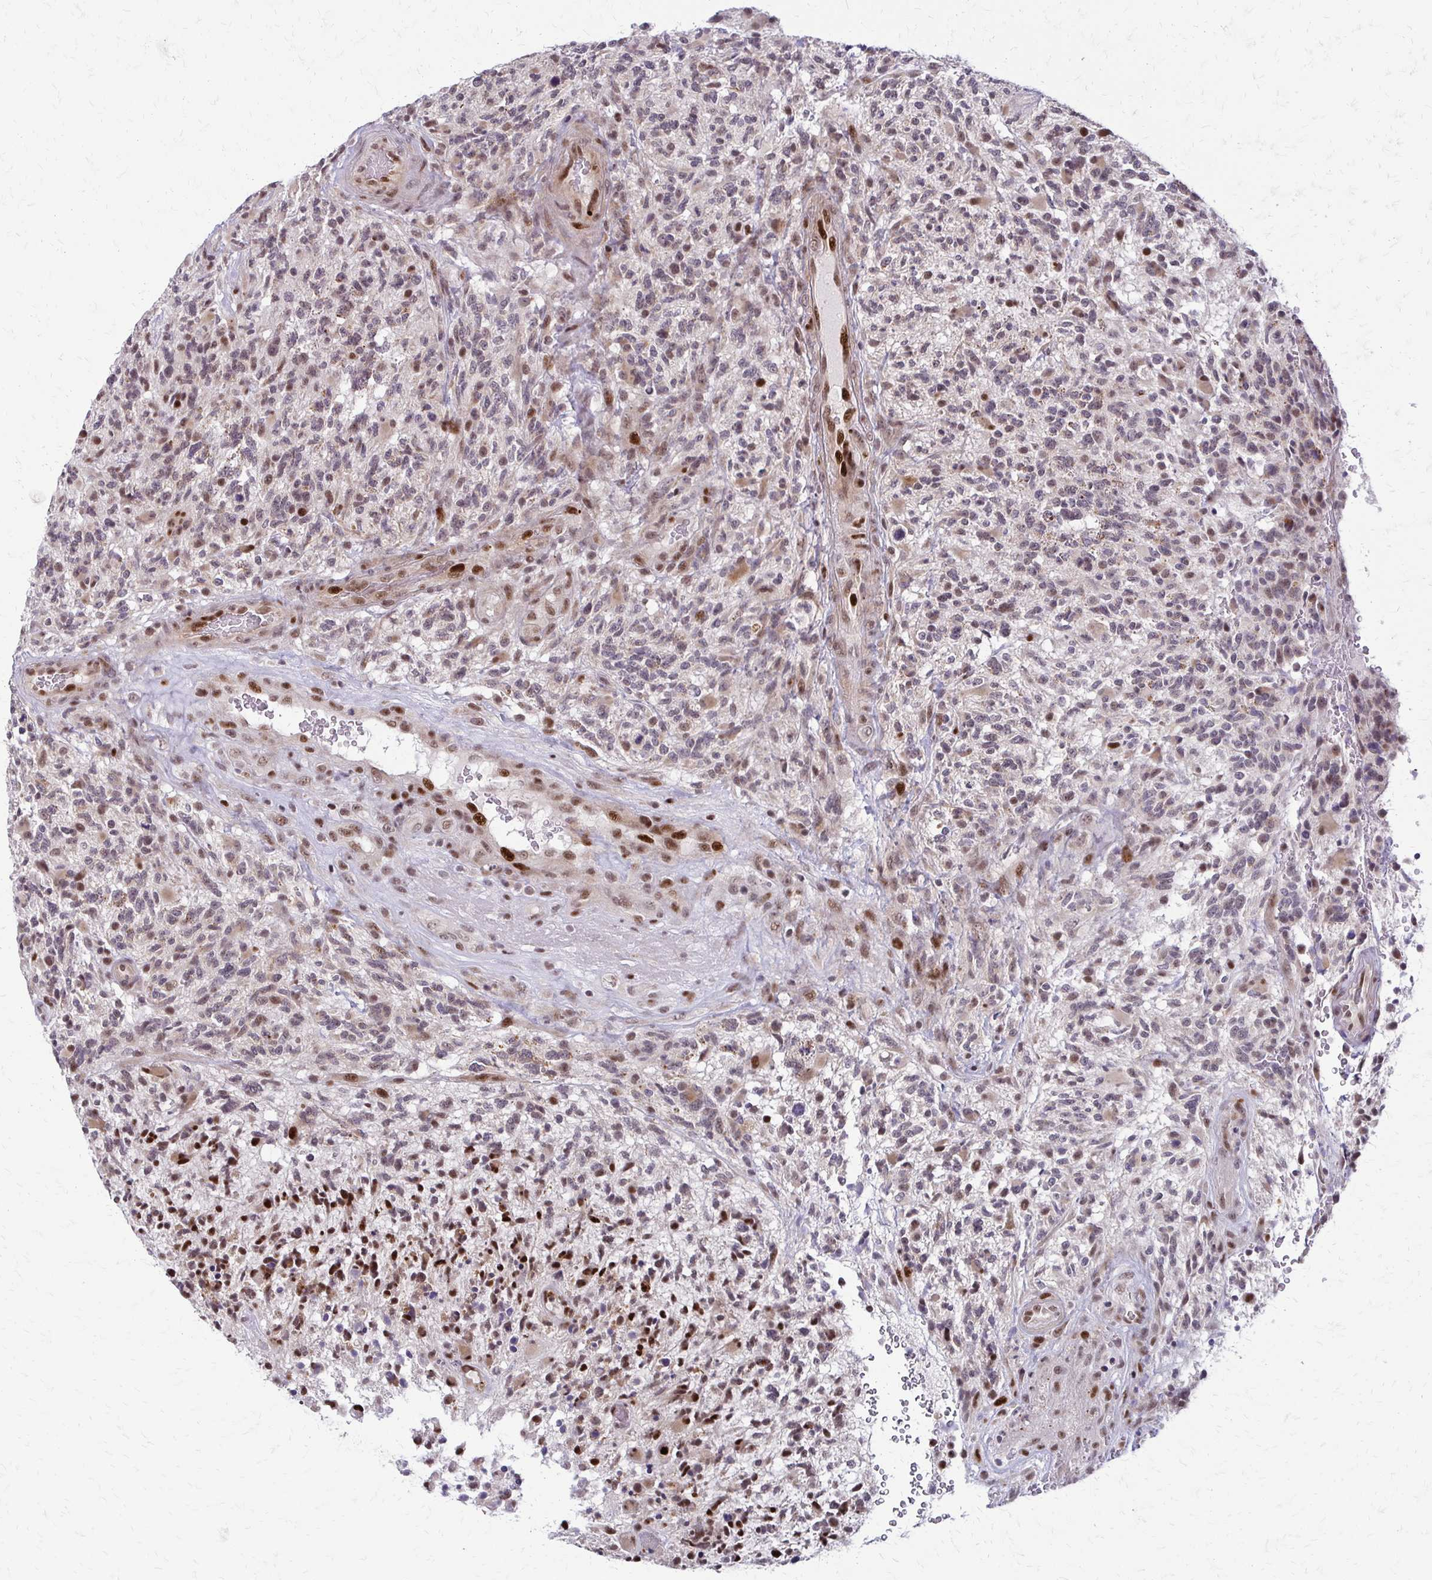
{"staining": {"intensity": "strong", "quantity": "25%-75%", "location": "nuclear"}, "tissue": "glioma", "cell_type": "Tumor cells", "image_type": "cancer", "snomed": [{"axis": "morphology", "description": "Glioma, malignant, High grade"}, {"axis": "topography", "description": "Brain"}], "caption": "A high amount of strong nuclear staining is seen in approximately 25%-75% of tumor cells in malignant glioma (high-grade) tissue. (DAB = brown stain, brightfield microscopy at high magnification).", "gene": "TRIR", "patient": {"sex": "female", "age": 71}}